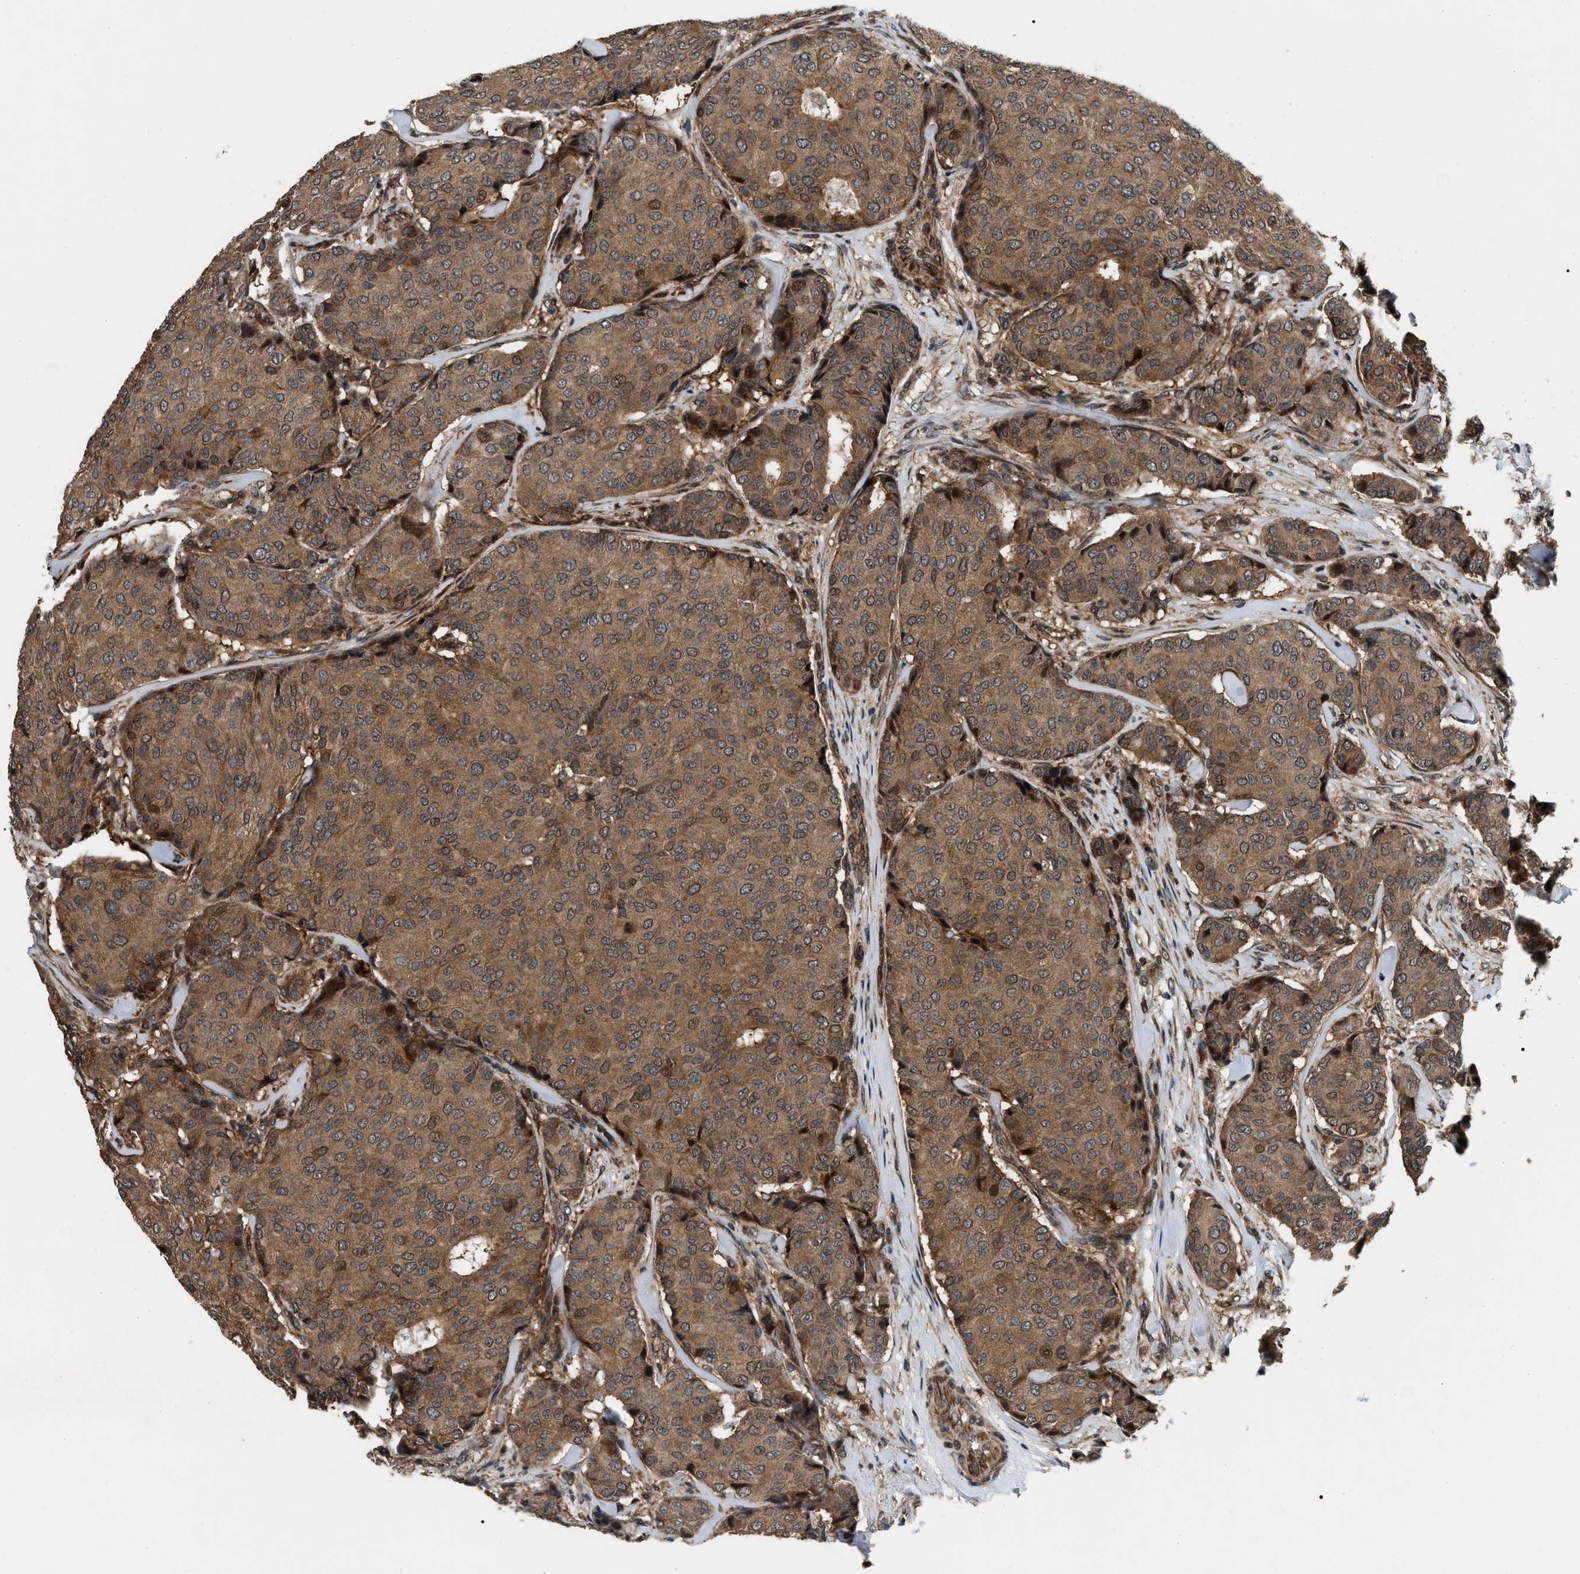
{"staining": {"intensity": "moderate", "quantity": ">75%", "location": "cytoplasmic/membranous"}, "tissue": "breast cancer", "cell_type": "Tumor cells", "image_type": "cancer", "snomed": [{"axis": "morphology", "description": "Duct carcinoma"}, {"axis": "topography", "description": "Breast"}], "caption": "This photomicrograph displays IHC staining of human breast cancer (intraductal carcinoma), with medium moderate cytoplasmic/membranous staining in approximately >75% of tumor cells.", "gene": "PPWD1", "patient": {"sex": "female", "age": 75}}